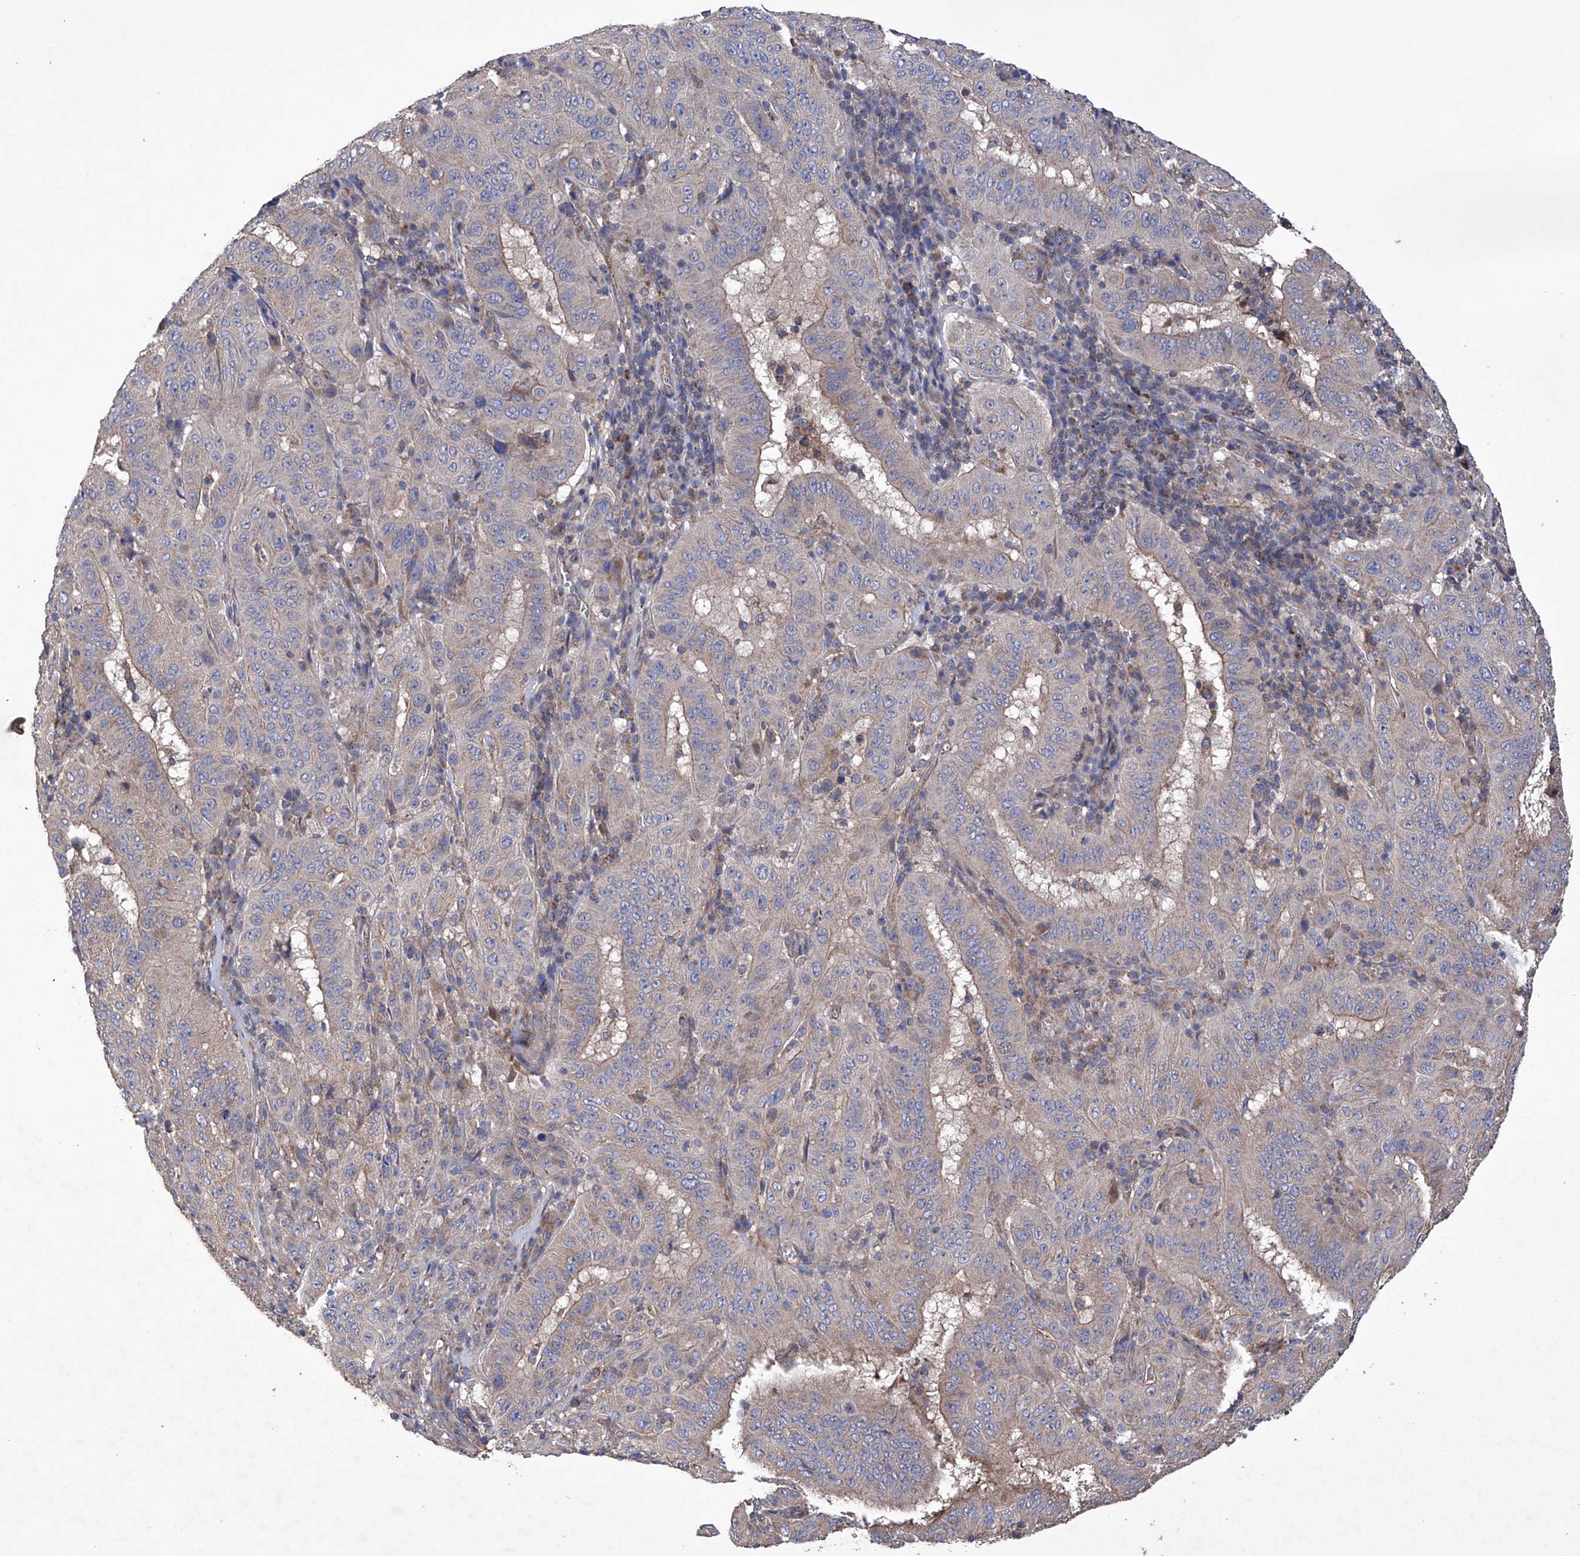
{"staining": {"intensity": "weak", "quantity": "25%-75%", "location": "cytoplasmic/membranous"}, "tissue": "pancreatic cancer", "cell_type": "Tumor cells", "image_type": "cancer", "snomed": [{"axis": "morphology", "description": "Adenocarcinoma, NOS"}, {"axis": "topography", "description": "Pancreas"}], "caption": "Immunohistochemistry (DAB) staining of human pancreatic cancer (adenocarcinoma) shows weak cytoplasmic/membranous protein staining in about 25%-75% of tumor cells.", "gene": "EFCAB2", "patient": {"sex": "male", "age": 63}}